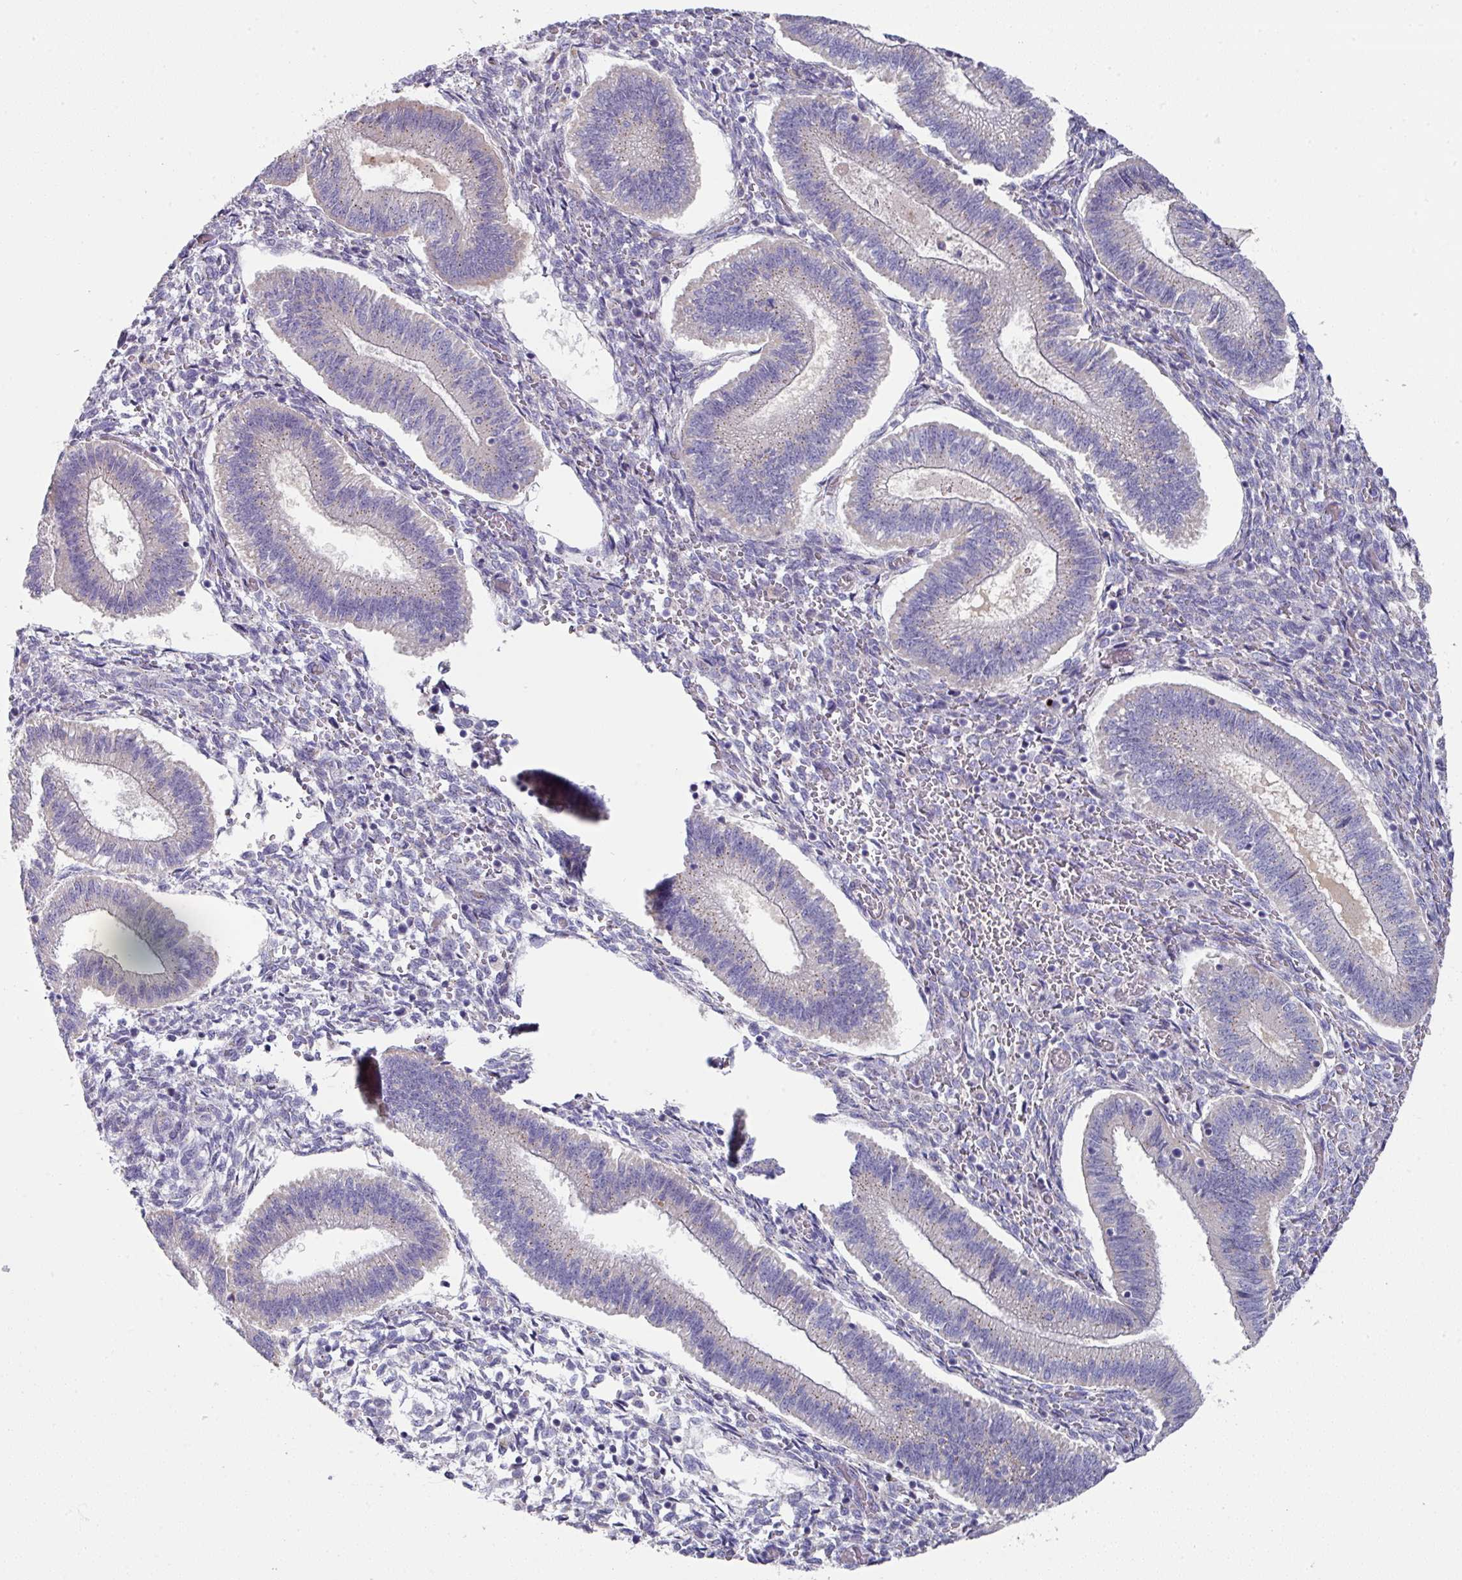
{"staining": {"intensity": "negative", "quantity": "none", "location": "none"}, "tissue": "endometrium", "cell_type": "Cells in endometrial stroma", "image_type": "normal", "snomed": [{"axis": "morphology", "description": "Normal tissue, NOS"}, {"axis": "topography", "description": "Endometrium"}], "caption": "Cells in endometrial stroma show no significant protein positivity in unremarkable endometrium. (DAB immunohistochemistry (IHC) with hematoxylin counter stain).", "gene": "IL4R", "patient": {"sex": "female", "age": 25}}